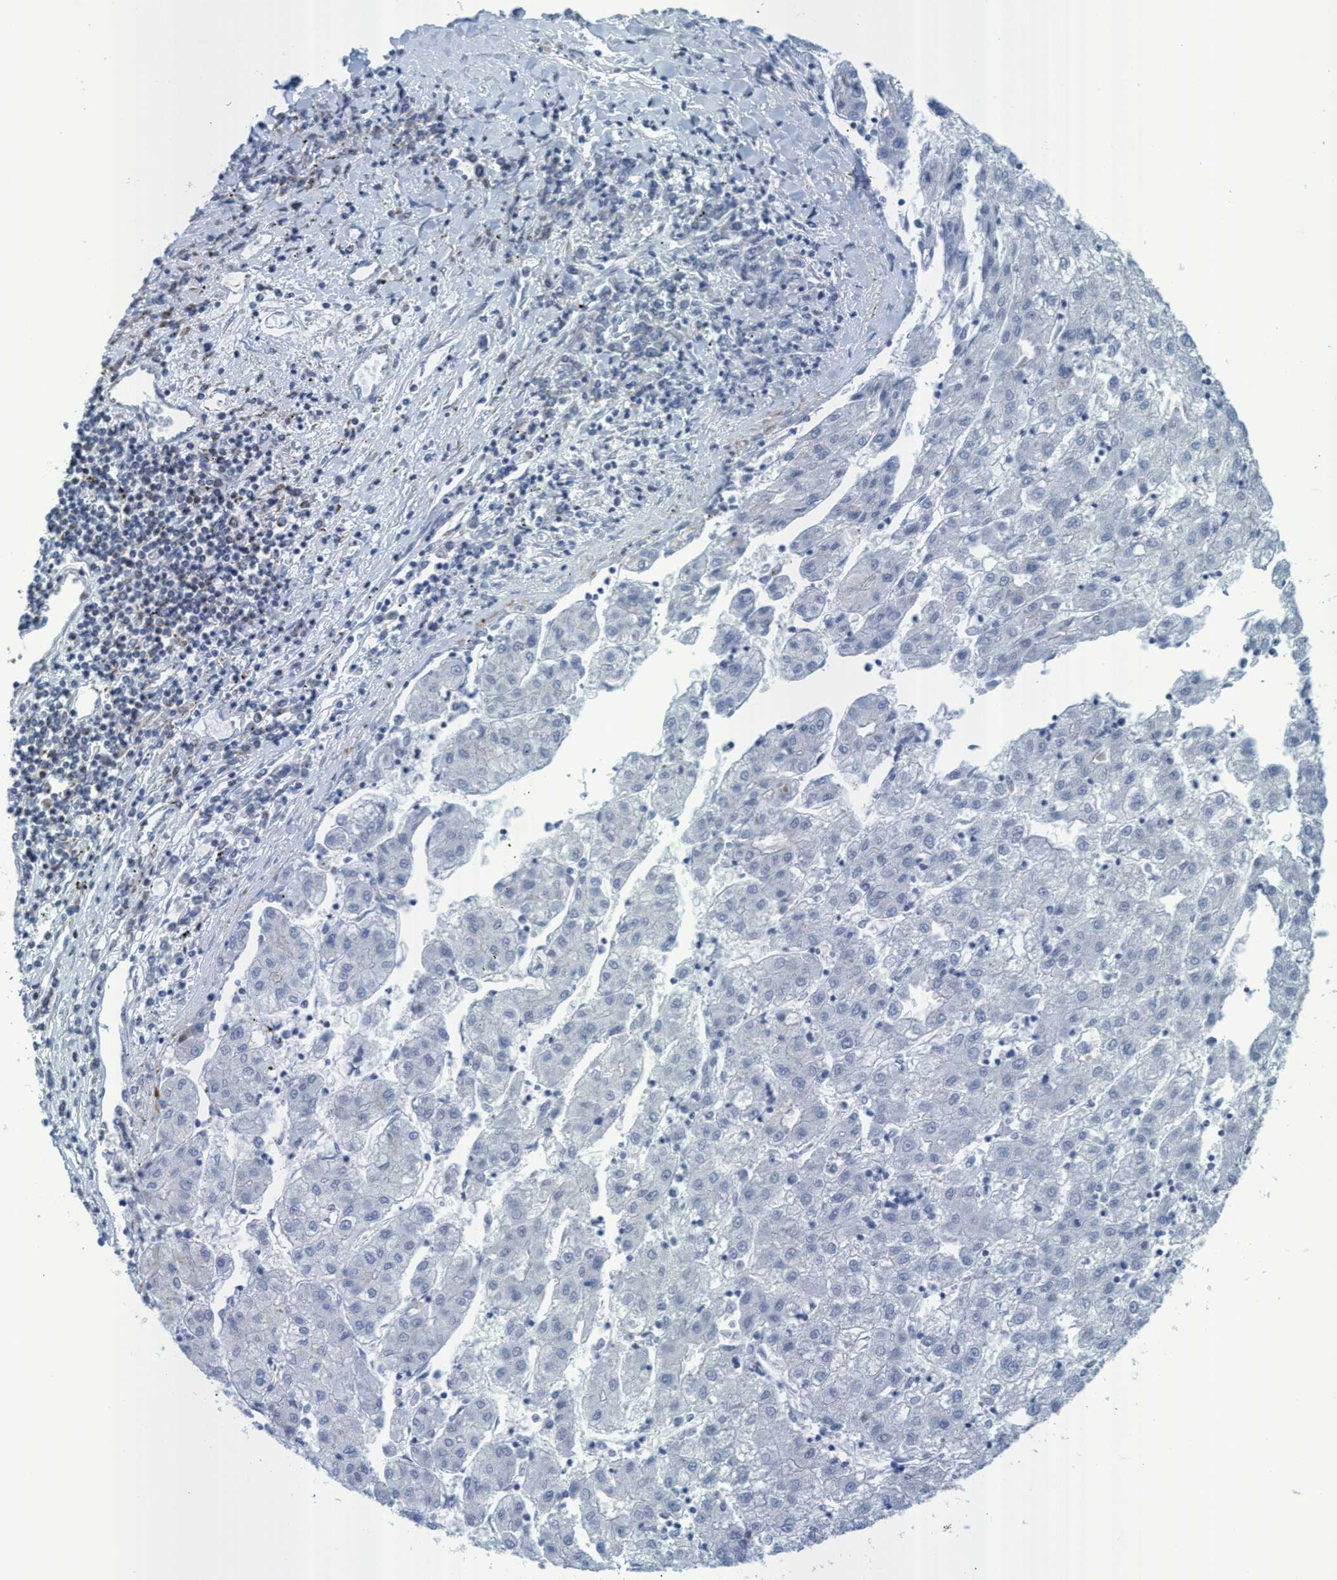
{"staining": {"intensity": "negative", "quantity": "none", "location": "none"}, "tissue": "liver cancer", "cell_type": "Tumor cells", "image_type": "cancer", "snomed": [{"axis": "morphology", "description": "Carcinoma, Hepatocellular, NOS"}, {"axis": "topography", "description": "Liver"}], "caption": "An immunohistochemistry histopathology image of hepatocellular carcinoma (liver) is shown. There is no staining in tumor cells of hepatocellular carcinoma (liver).", "gene": "GGA3", "patient": {"sex": "male", "age": 72}}